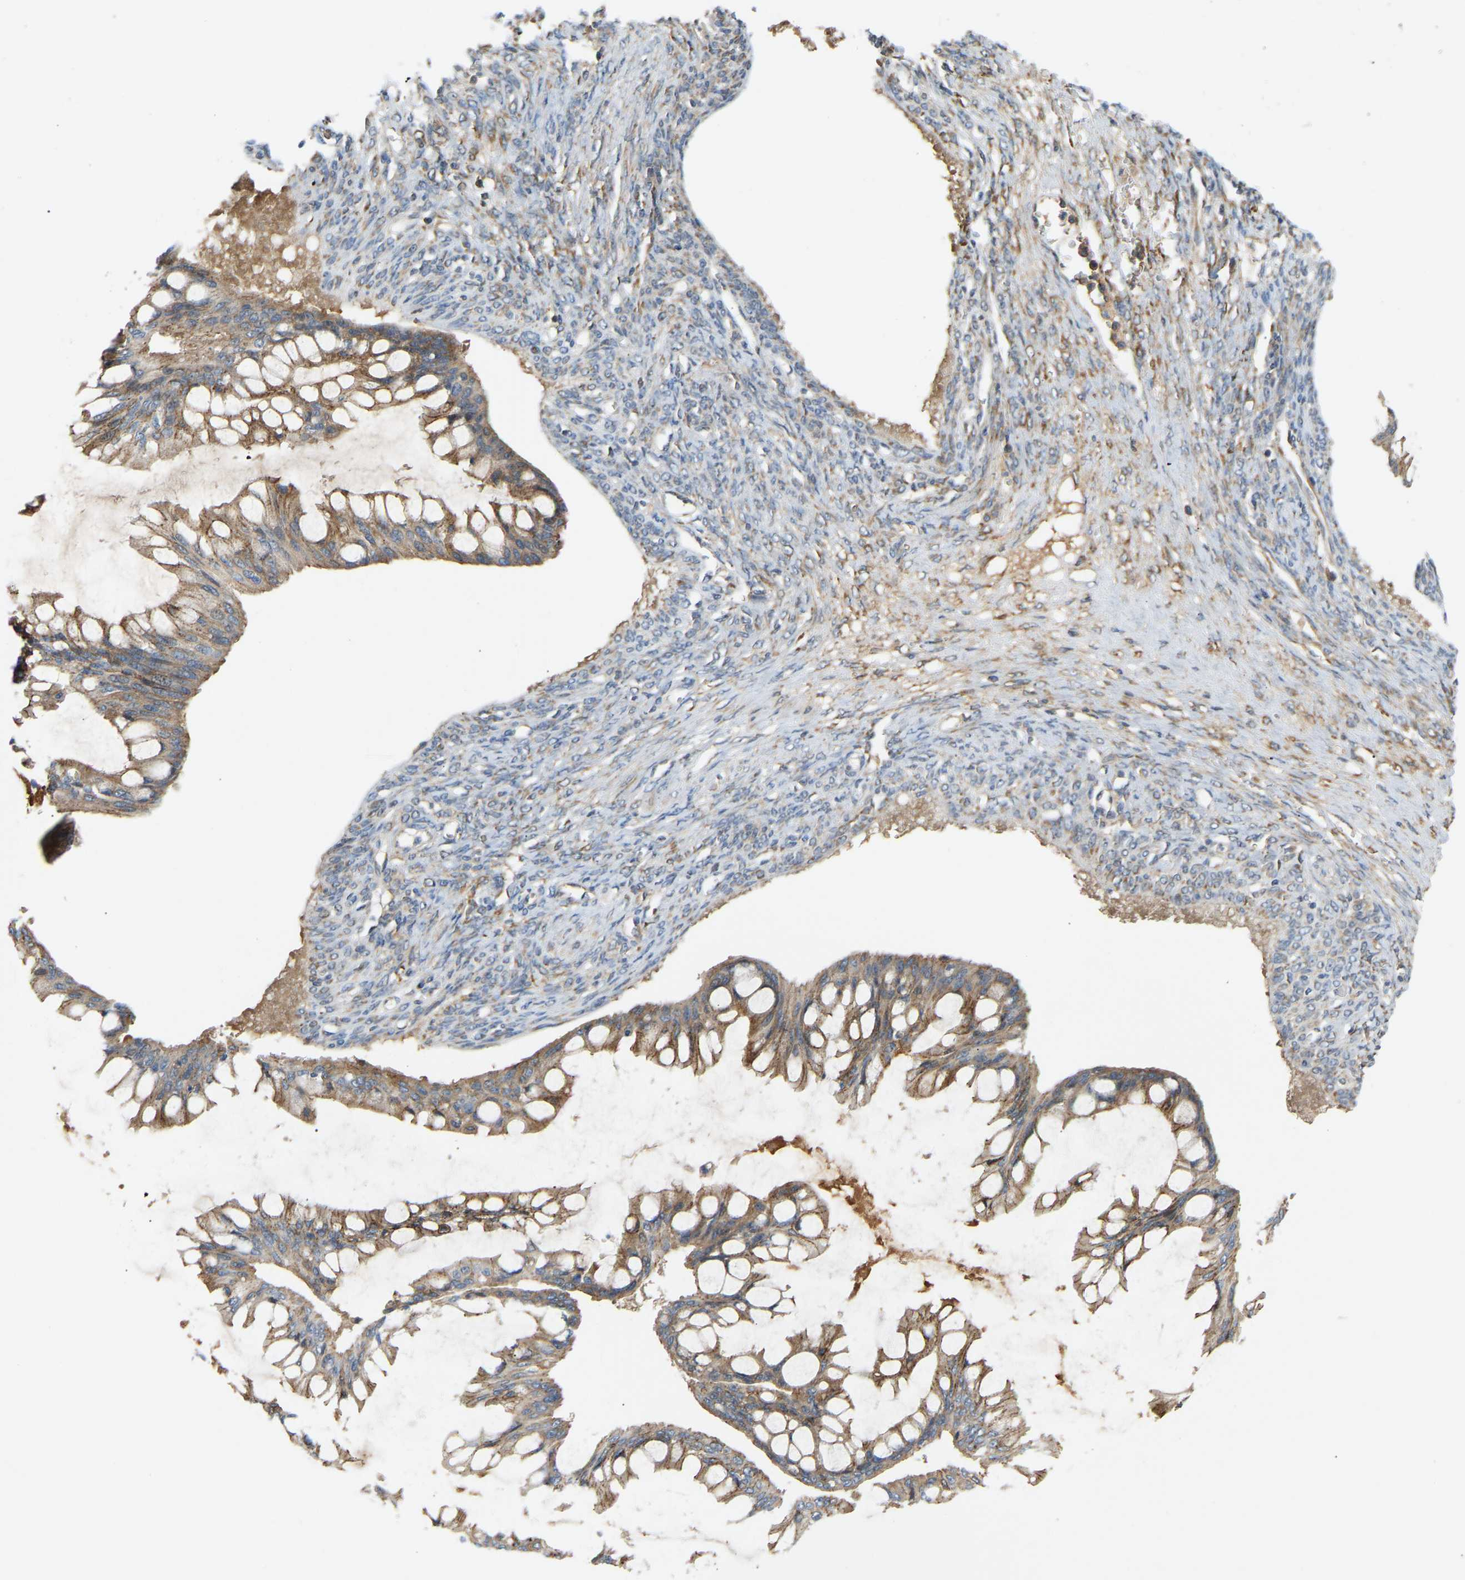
{"staining": {"intensity": "moderate", "quantity": "25%-75%", "location": "cytoplasmic/membranous"}, "tissue": "ovarian cancer", "cell_type": "Tumor cells", "image_type": "cancer", "snomed": [{"axis": "morphology", "description": "Cystadenocarcinoma, mucinous, NOS"}, {"axis": "topography", "description": "Ovary"}], "caption": "A brown stain labels moderate cytoplasmic/membranous staining of a protein in human mucinous cystadenocarcinoma (ovarian) tumor cells.", "gene": "PTCD1", "patient": {"sex": "female", "age": 73}}